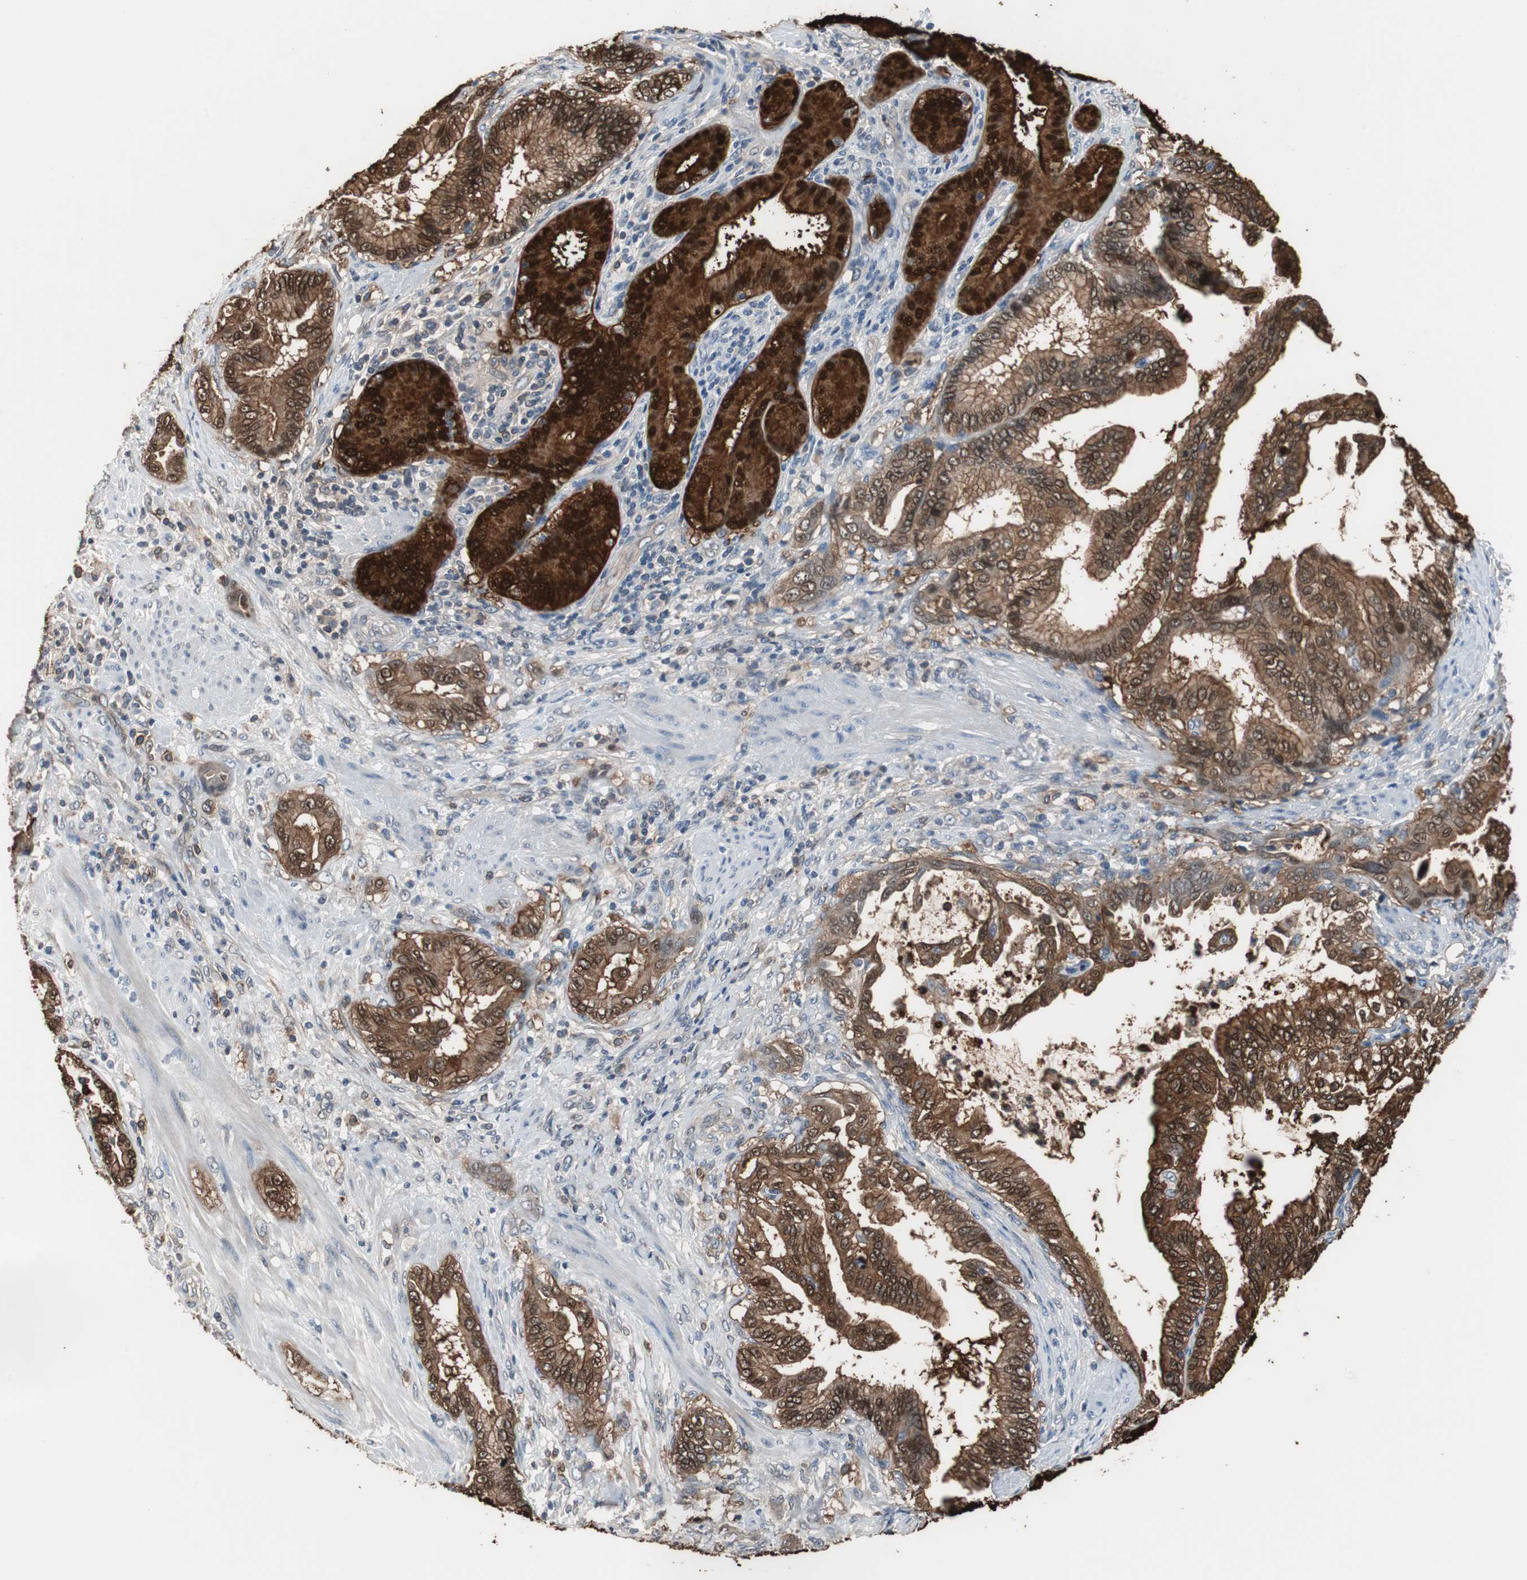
{"staining": {"intensity": "strong", "quantity": ">75%", "location": "cytoplasmic/membranous"}, "tissue": "pancreatic cancer", "cell_type": "Tumor cells", "image_type": "cancer", "snomed": [{"axis": "morphology", "description": "Adenocarcinoma, NOS"}, {"axis": "topography", "description": "Pancreas"}], "caption": "Immunohistochemical staining of human pancreatic cancer (adenocarcinoma) demonstrates high levels of strong cytoplasmic/membranous protein expression in about >75% of tumor cells.", "gene": "ANXA4", "patient": {"sex": "female", "age": 64}}